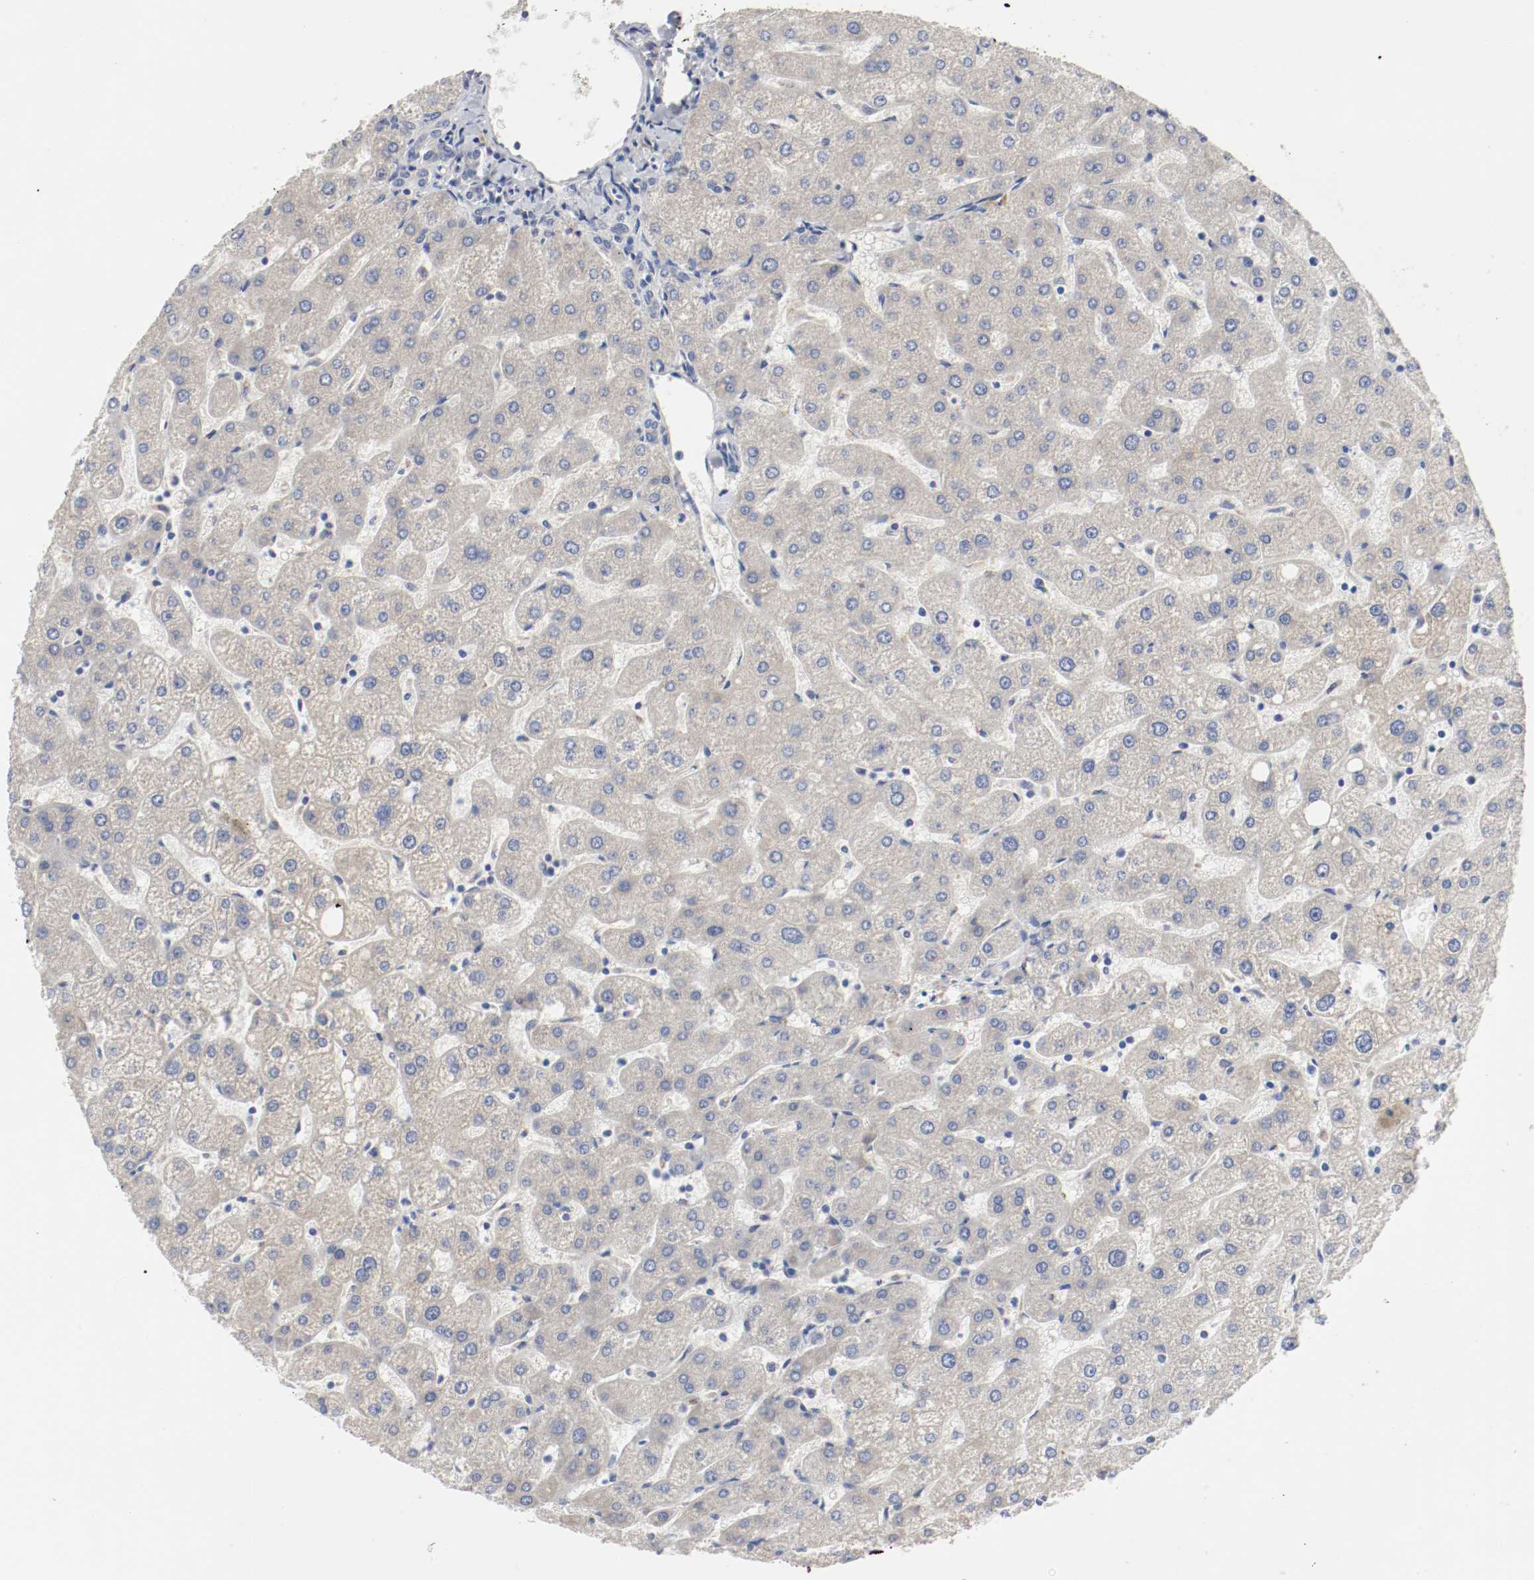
{"staining": {"intensity": "negative", "quantity": "none", "location": "none"}, "tissue": "liver", "cell_type": "Cholangiocytes", "image_type": "normal", "snomed": [{"axis": "morphology", "description": "Normal tissue, NOS"}, {"axis": "topography", "description": "Liver"}], "caption": "Micrograph shows no protein expression in cholangiocytes of normal liver. Nuclei are stained in blue.", "gene": "AFG3L2", "patient": {"sex": "male", "age": 67}}